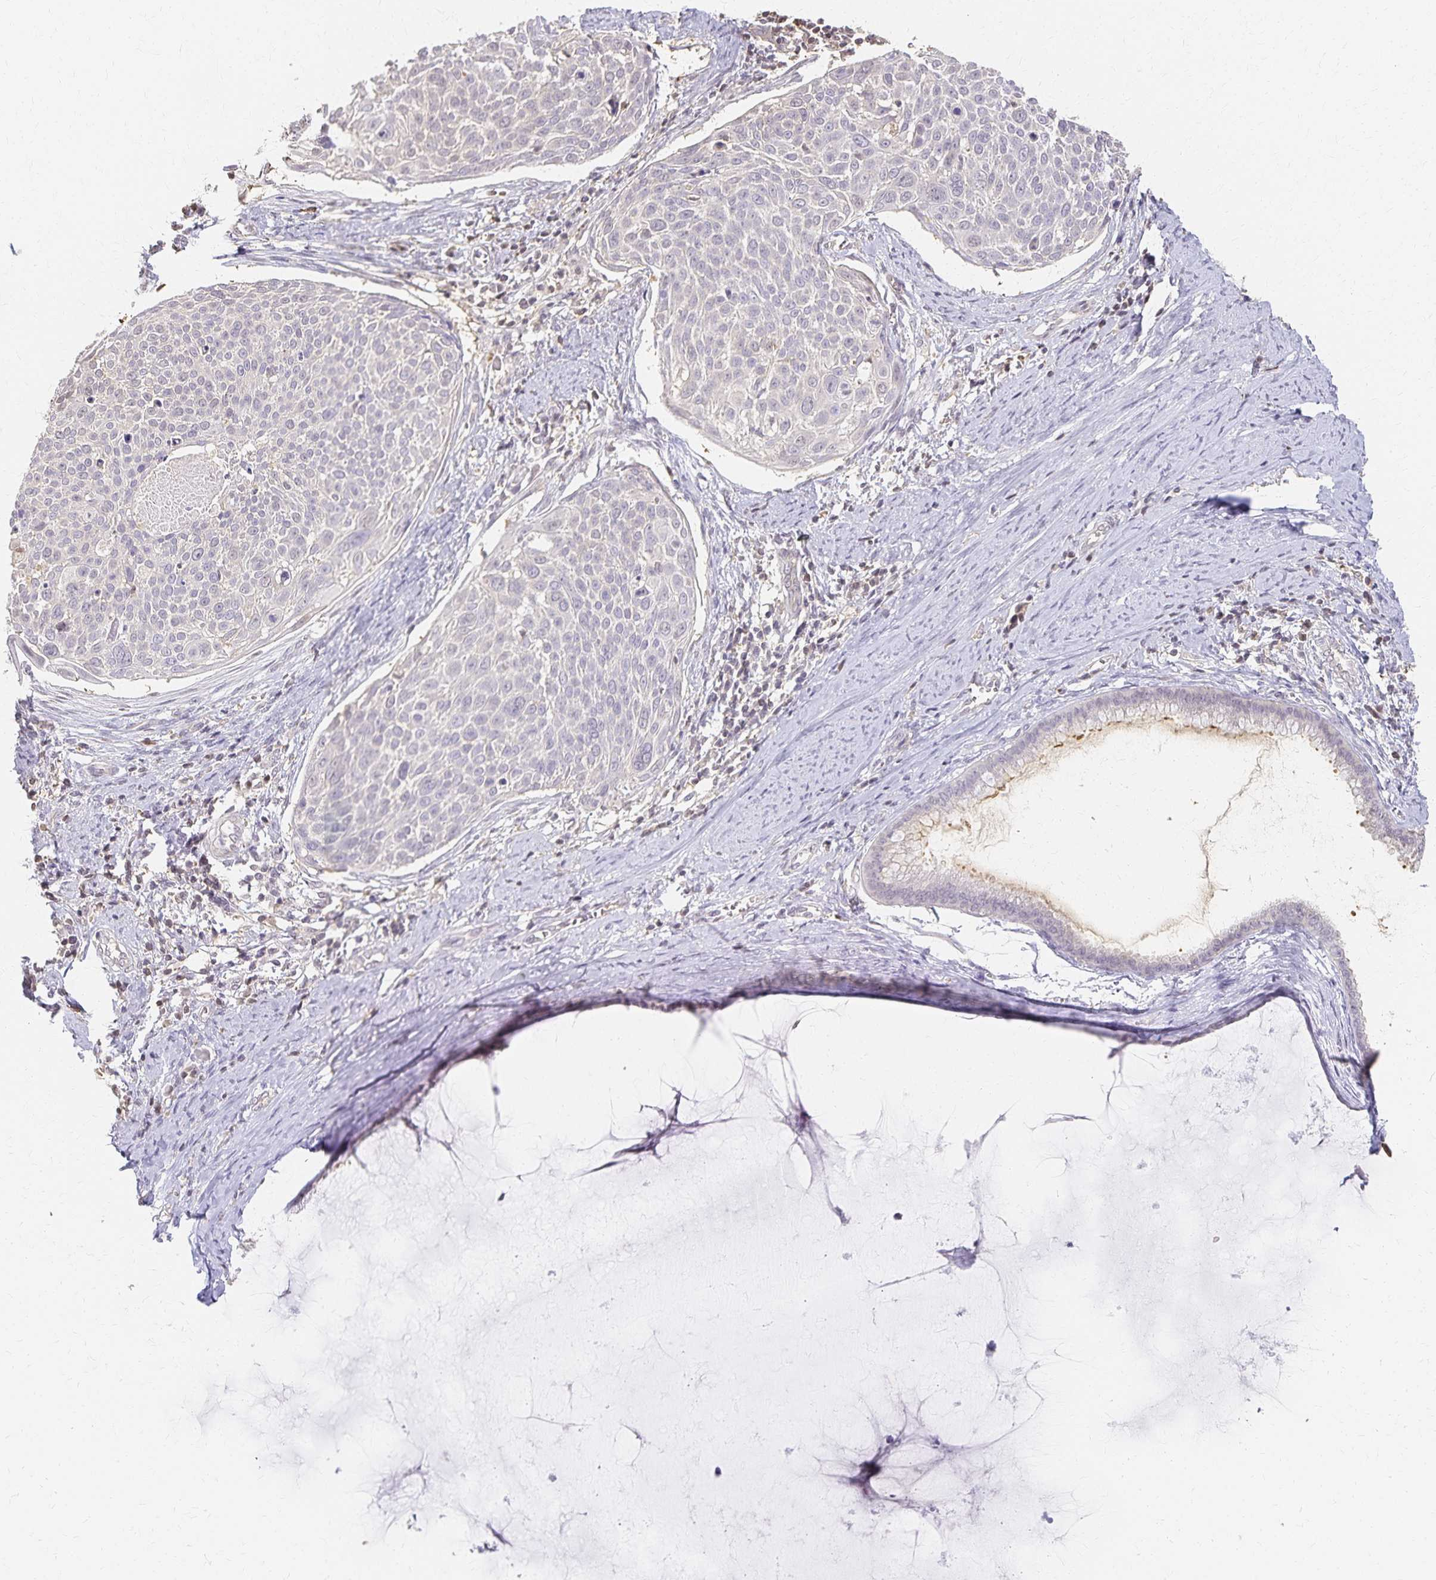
{"staining": {"intensity": "negative", "quantity": "none", "location": "none"}, "tissue": "cervical cancer", "cell_type": "Tumor cells", "image_type": "cancer", "snomed": [{"axis": "morphology", "description": "Squamous cell carcinoma, NOS"}, {"axis": "topography", "description": "Cervix"}], "caption": "This is an immunohistochemistry (IHC) histopathology image of human cervical cancer. There is no expression in tumor cells.", "gene": "AZGP1", "patient": {"sex": "female", "age": 39}}